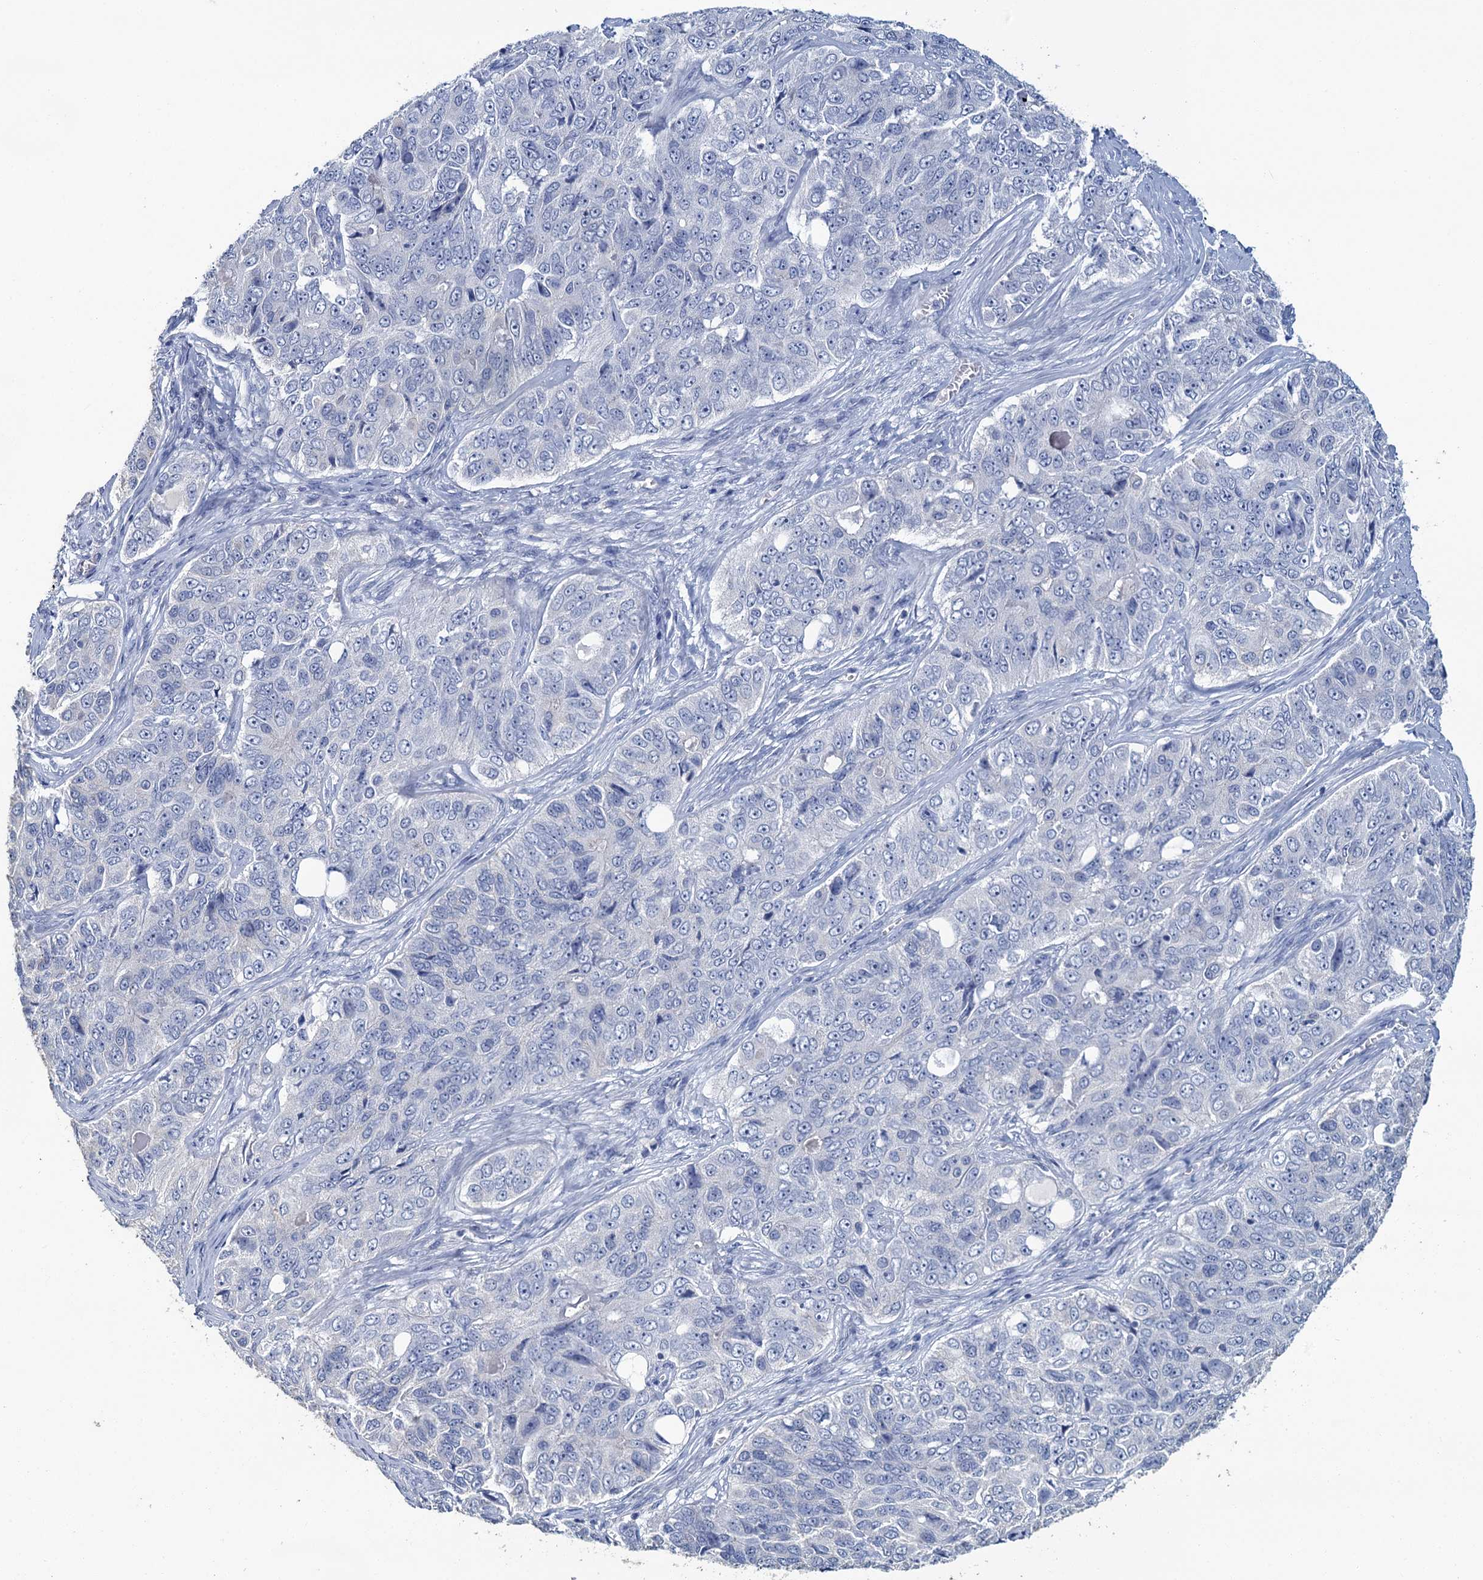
{"staining": {"intensity": "negative", "quantity": "none", "location": "none"}, "tissue": "ovarian cancer", "cell_type": "Tumor cells", "image_type": "cancer", "snomed": [{"axis": "morphology", "description": "Carcinoma, endometroid"}, {"axis": "topography", "description": "Ovary"}], "caption": "The histopathology image exhibits no staining of tumor cells in ovarian cancer.", "gene": "SNCB", "patient": {"sex": "female", "age": 51}}